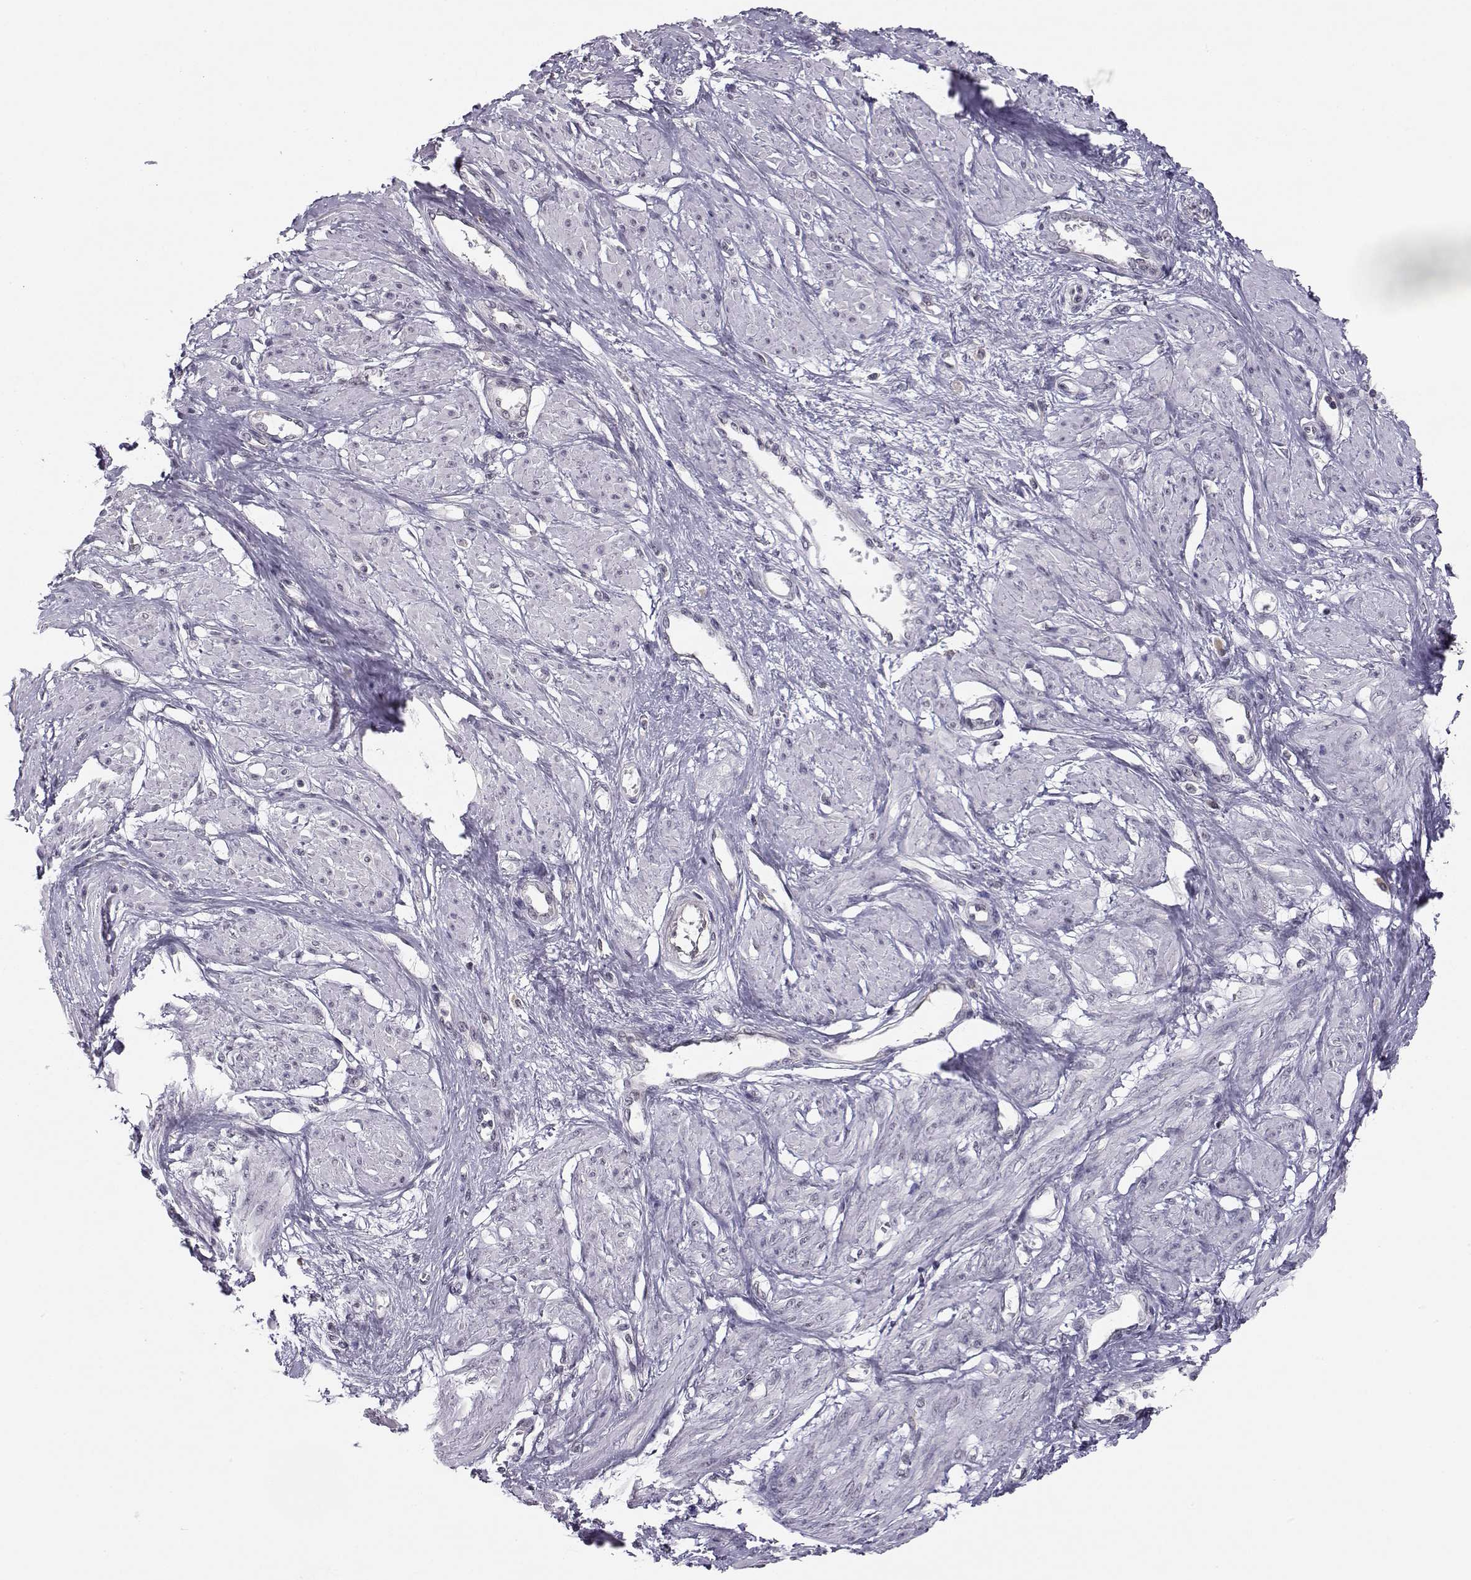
{"staining": {"intensity": "negative", "quantity": "none", "location": "none"}, "tissue": "smooth muscle", "cell_type": "Smooth muscle cells", "image_type": "normal", "snomed": [{"axis": "morphology", "description": "Normal tissue, NOS"}, {"axis": "topography", "description": "Smooth muscle"}, {"axis": "topography", "description": "Uterus"}], "caption": "Smooth muscle cells are negative for protein expression in normal human smooth muscle. The staining was performed using DAB (3,3'-diaminobenzidine) to visualize the protein expression in brown, while the nuclei were stained in blue with hematoxylin (Magnification: 20x).", "gene": "KIF13B", "patient": {"sex": "female", "age": 39}}